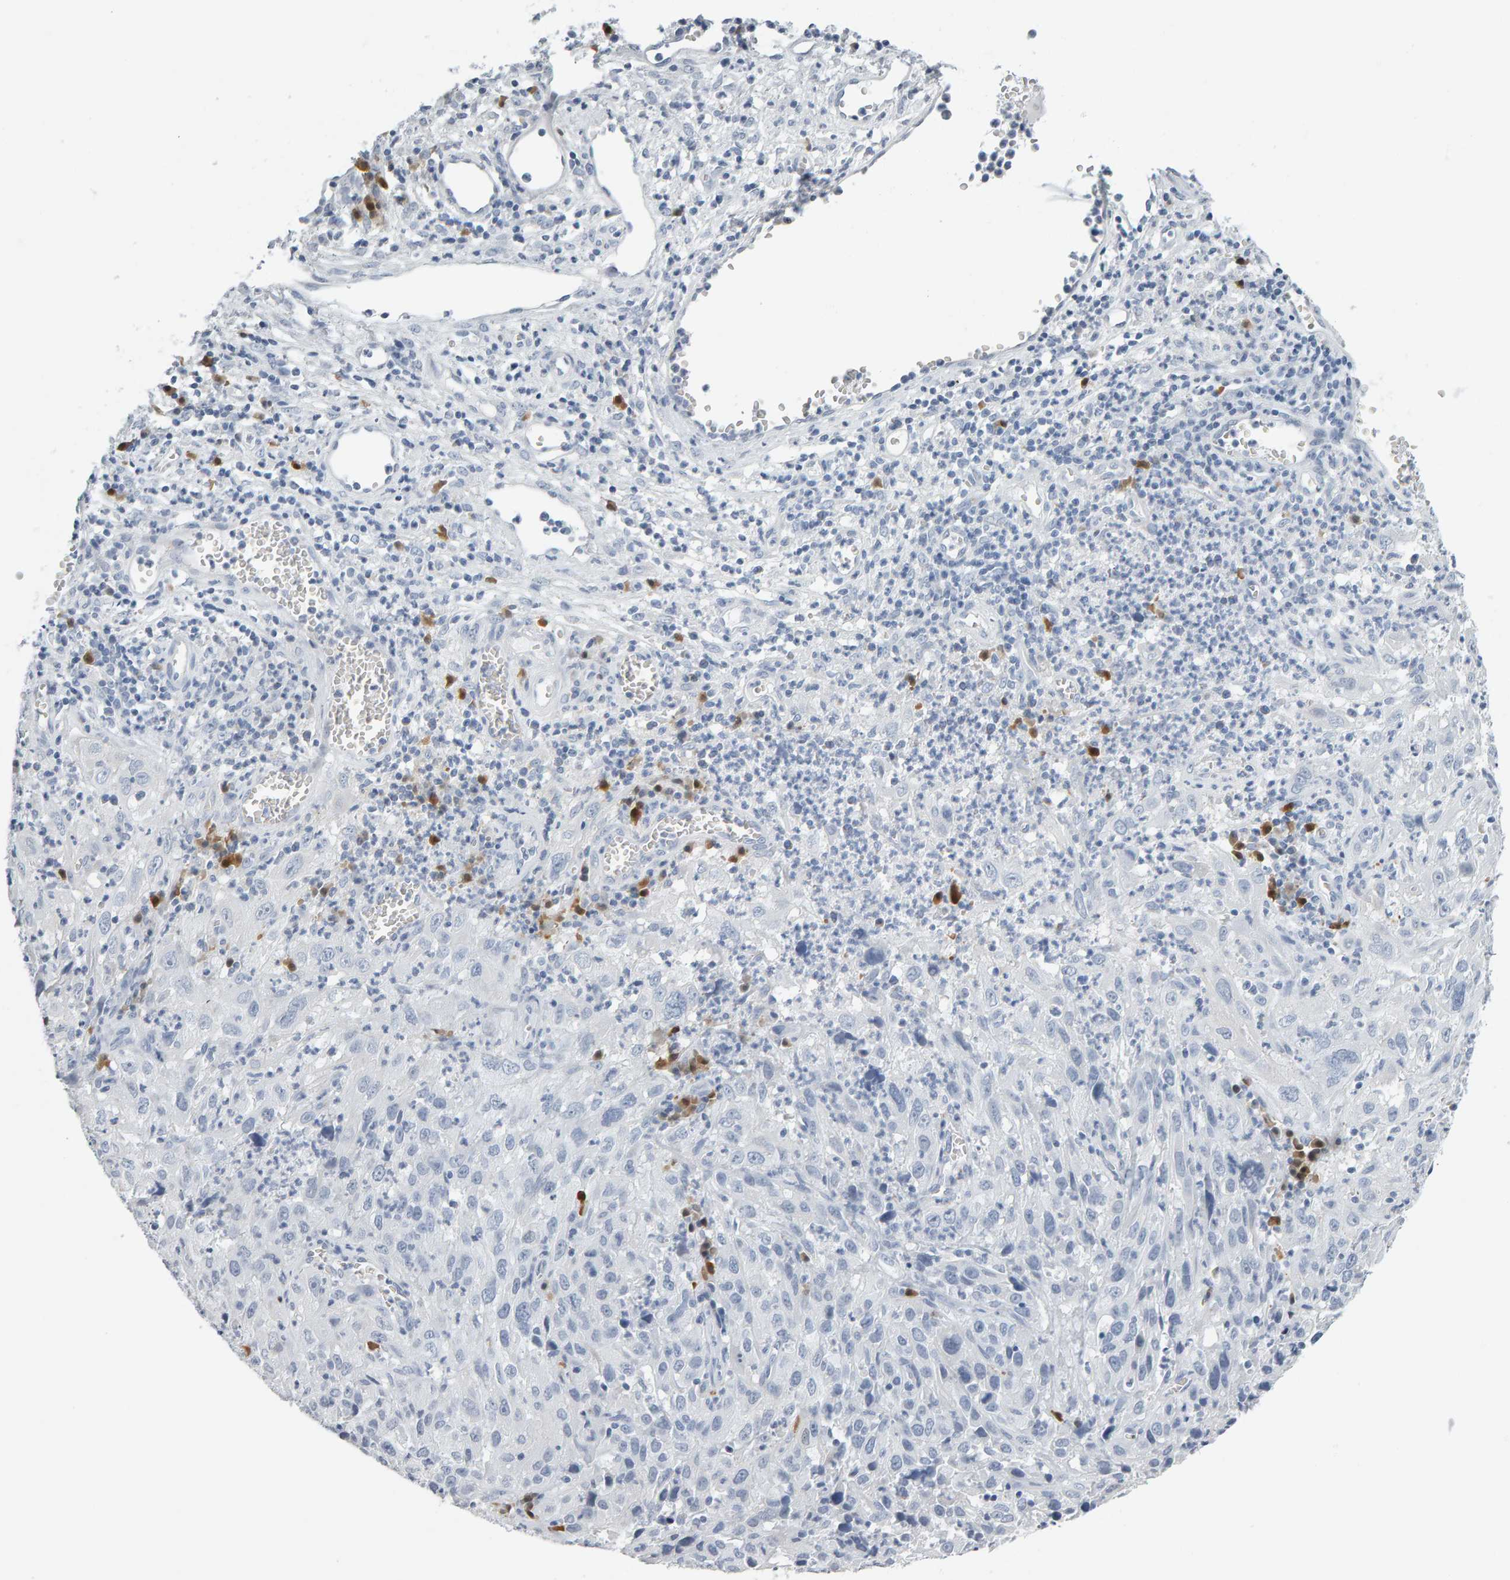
{"staining": {"intensity": "negative", "quantity": "none", "location": "none"}, "tissue": "cervical cancer", "cell_type": "Tumor cells", "image_type": "cancer", "snomed": [{"axis": "morphology", "description": "Squamous cell carcinoma, NOS"}, {"axis": "topography", "description": "Cervix"}], "caption": "Micrograph shows no significant protein expression in tumor cells of cervical cancer.", "gene": "CTH", "patient": {"sex": "female", "age": 32}}